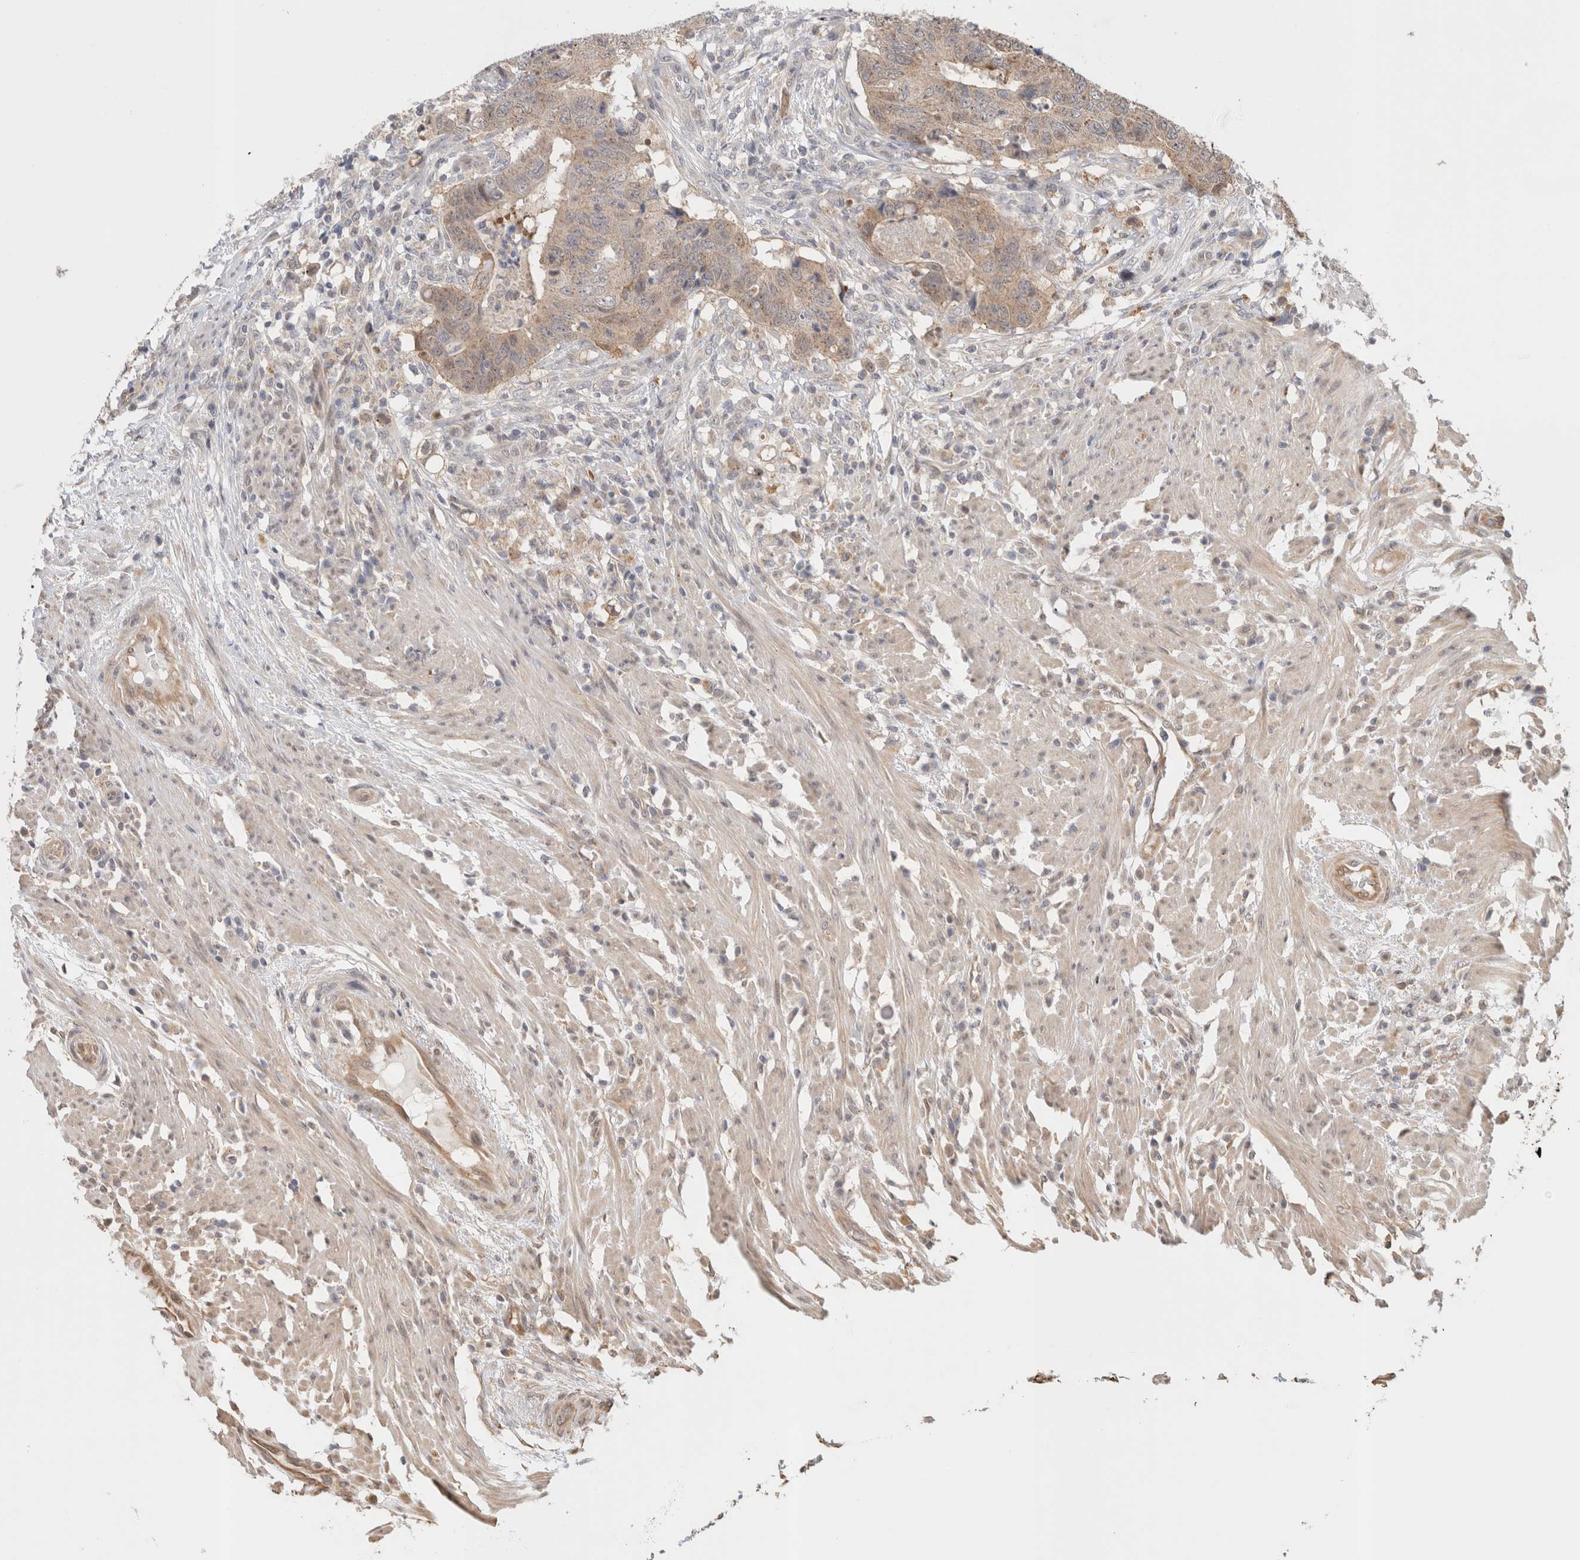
{"staining": {"intensity": "weak", "quantity": ">75%", "location": "cytoplasmic/membranous"}, "tissue": "colorectal cancer", "cell_type": "Tumor cells", "image_type": "cancer", "snomed": [{"axis": "morphology", "description": "Adenocarcinoma, NOS"}, {"axis": "topography", "description": "Colon"}], "caption": "Colorectal adenocarcinoma stained with IHC displays weak cytoplasmic/membranous expression in about >75% of tumor cells.", "gene": "OTUD6B", "patient": {"sex": "male", "age": 56}}